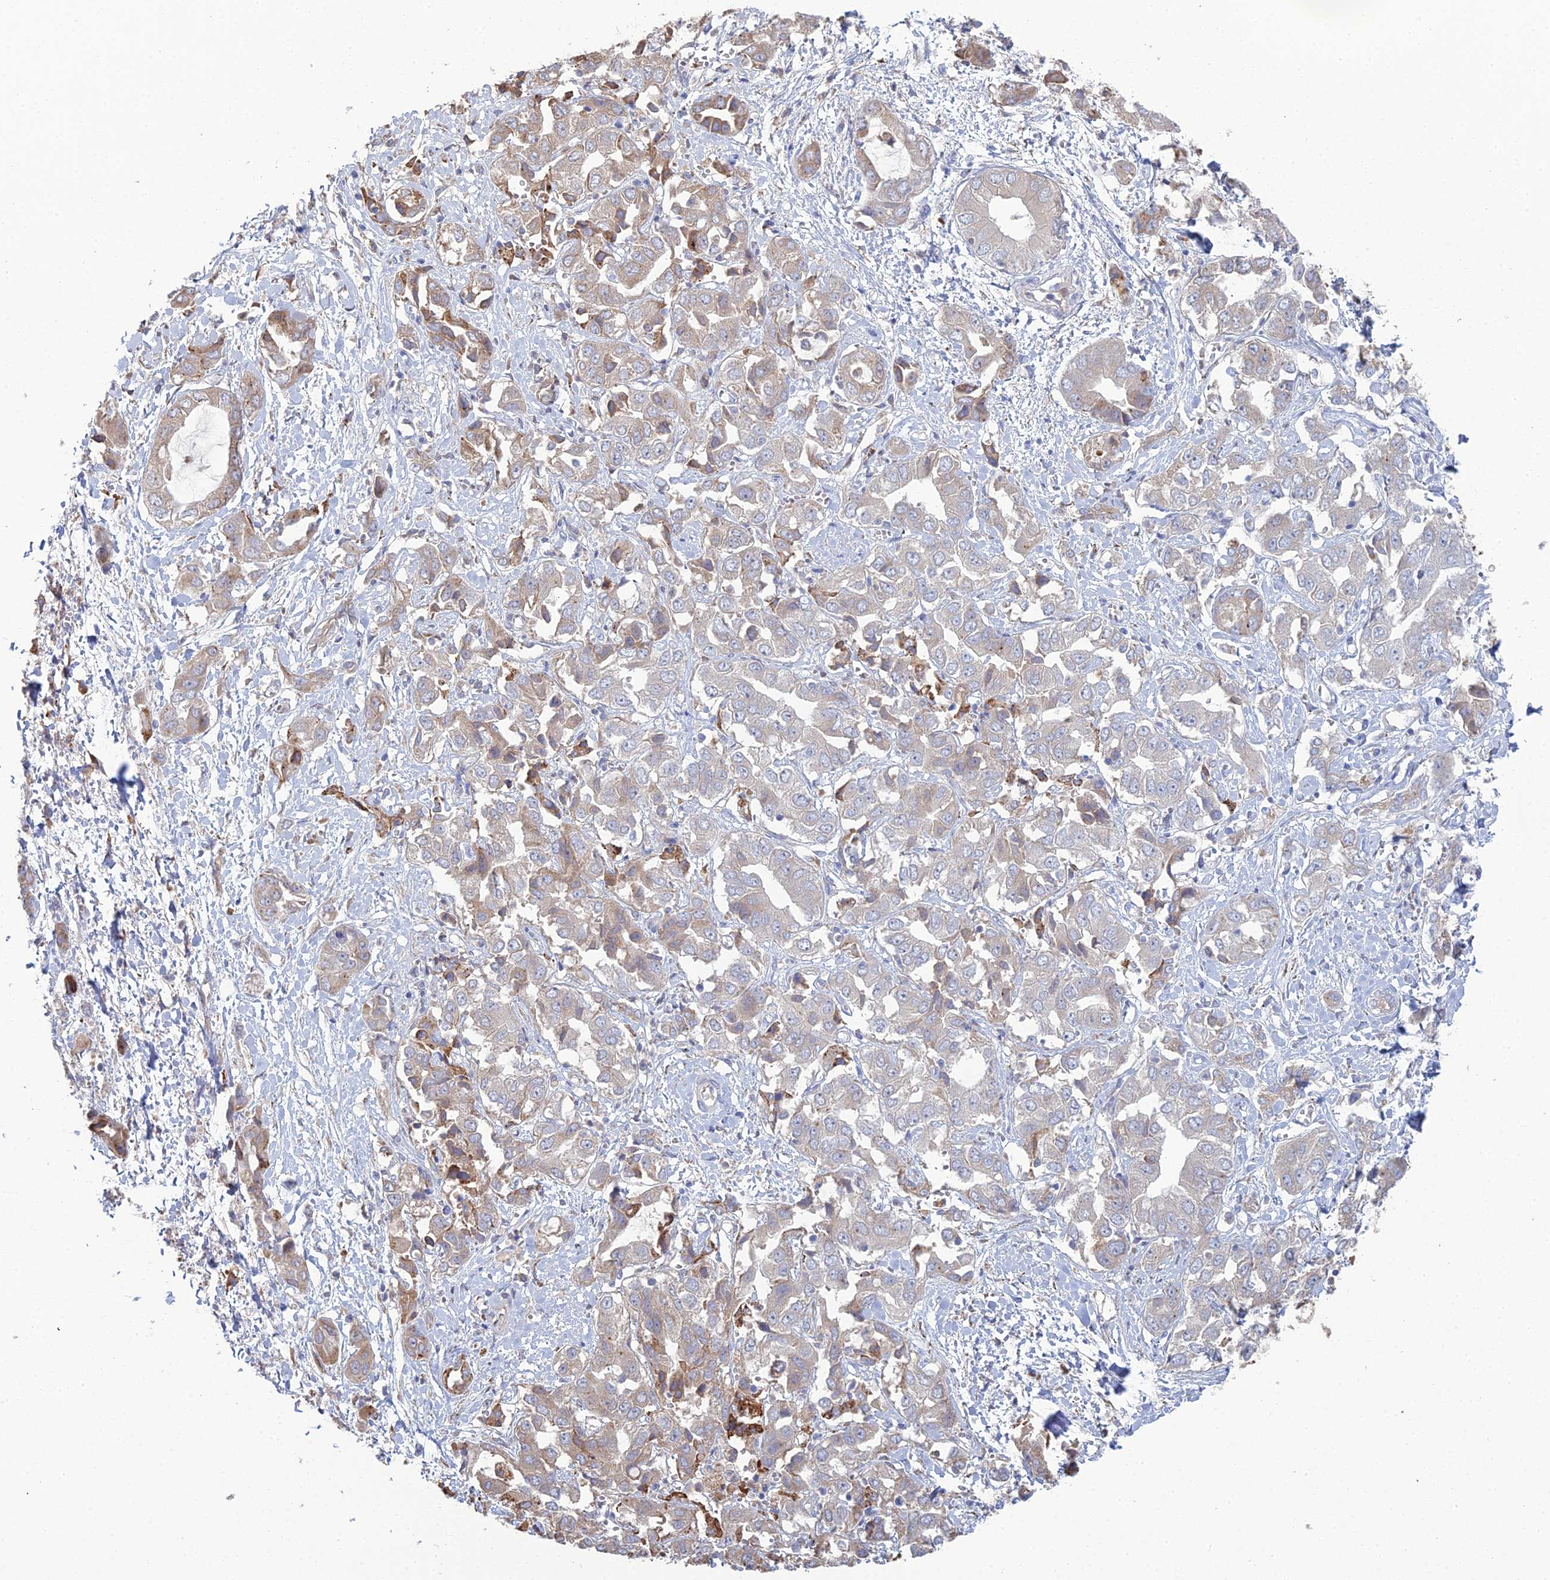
{"staining": {"intensity": "moderate", "quantity": "<25%", "location": "cytoplasmic/membranous"}, "tissue": "liver cancer", "cell_type": "Tumor cells", "image_type": "cancer", "snomed": [{"axis": "morphology", "description": "Cholangiocarcinoma"}, {"axis": "topography", "description": "Liver"}], "caption": "Liver cholangiocarcinoma stained with IHC exhibits moderate cytoplasmic/membranous positivity in approximately <25% of tumor cells.", "gene": "TRAPPC6A", "patient": {"sex": "female", "age": 52}}